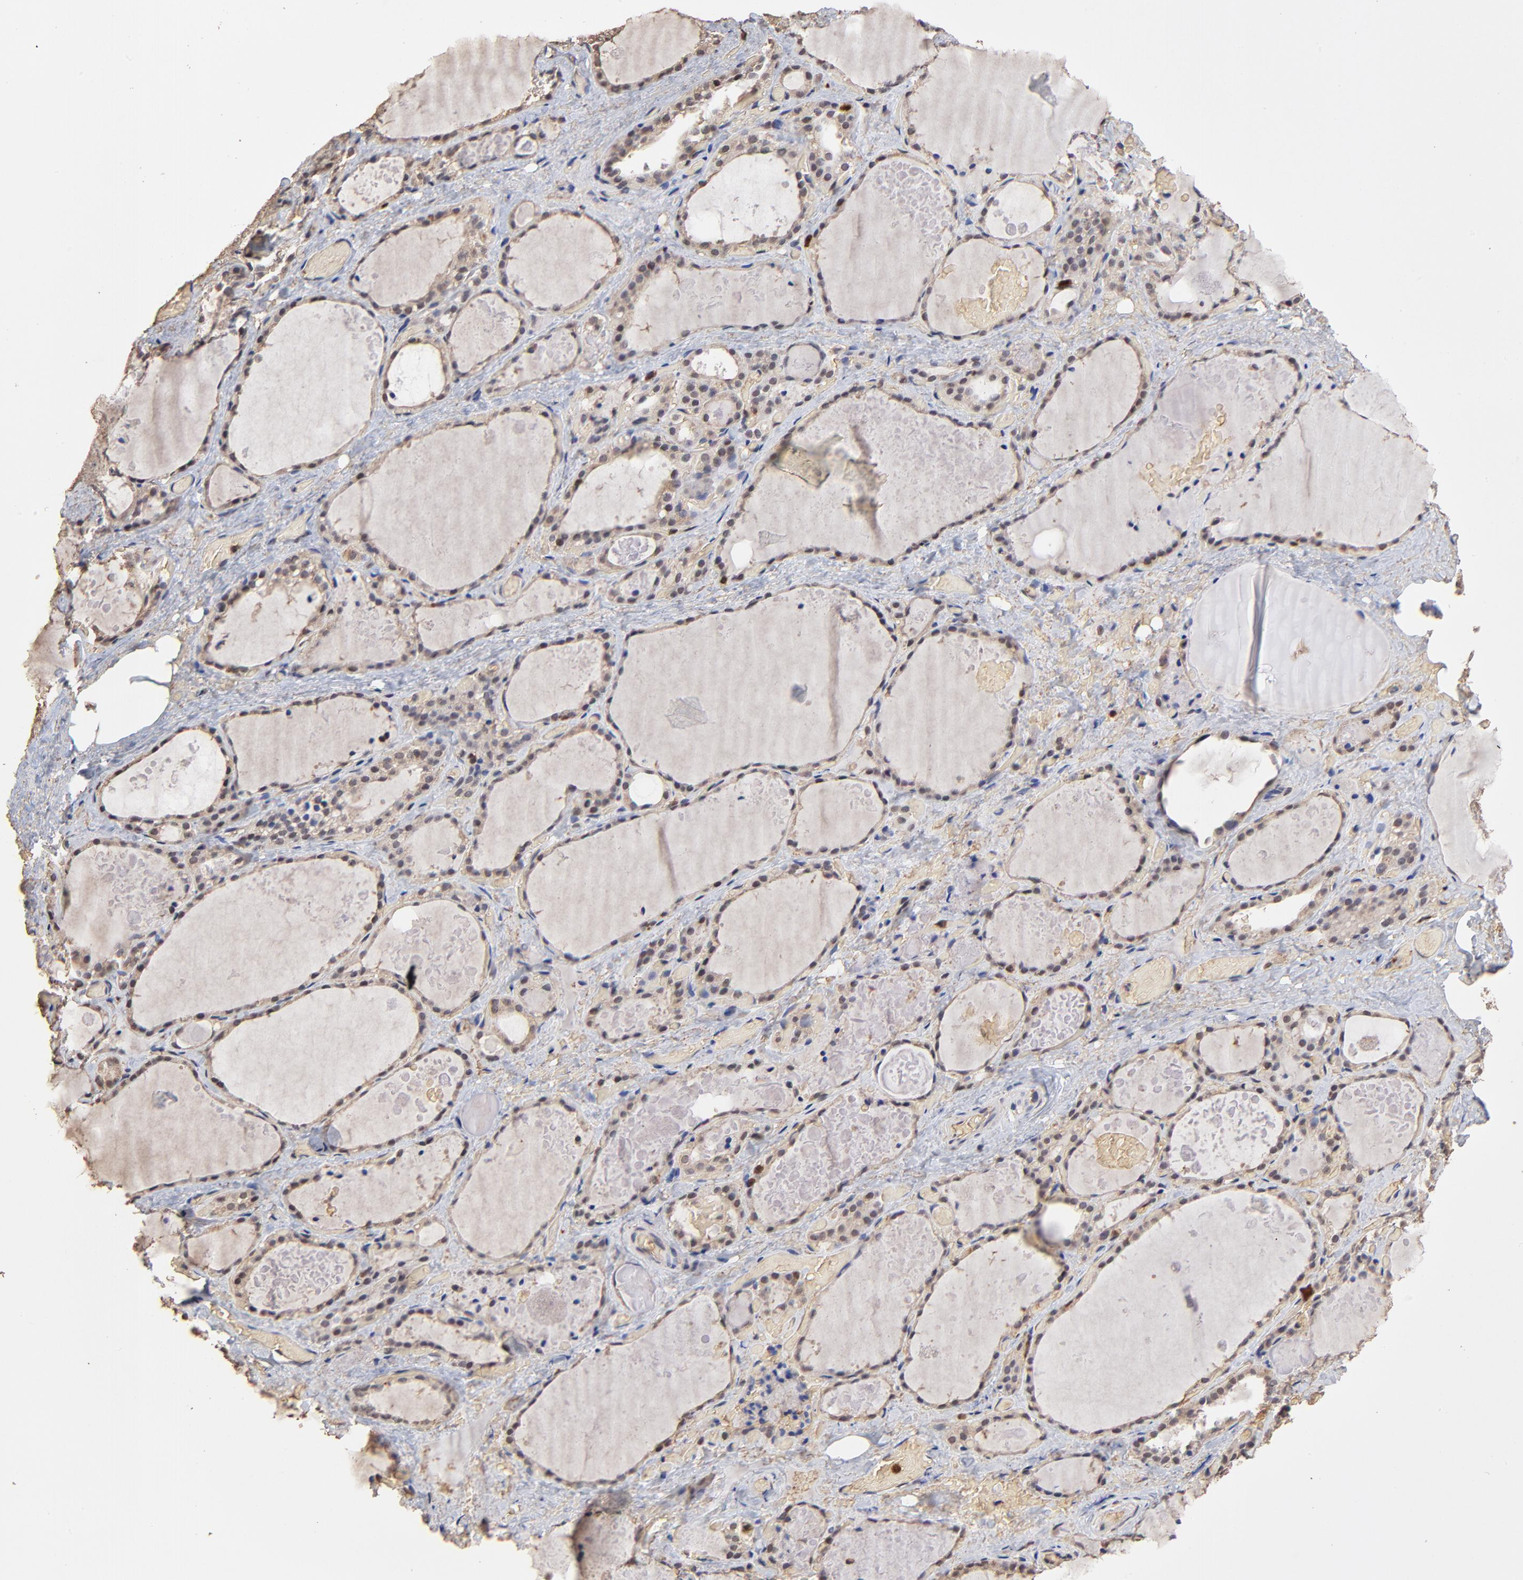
{"staining": {"intensity": "weak", "quantity": "<25%", "location": "nuclear"}, "tissue": "thyroid gland", "cell_type": "Glandular cells", "image_type": "normal", "snomed": [{"axis": "morphology", "description": "Normal tissue, NOS"}, {"axis": "topography", "description": "Thyroid gland"}], "caption": "This photomicrograph is of normal thyroid gland stained with IHC to label a protein in brown with the nuclei are counter-stained blue. There is no staining in glandular cells. (IHC, brightfield microscopy, high magnification).", "gene": "CASP1", "patient": {"sex": "male", "age": 61}}